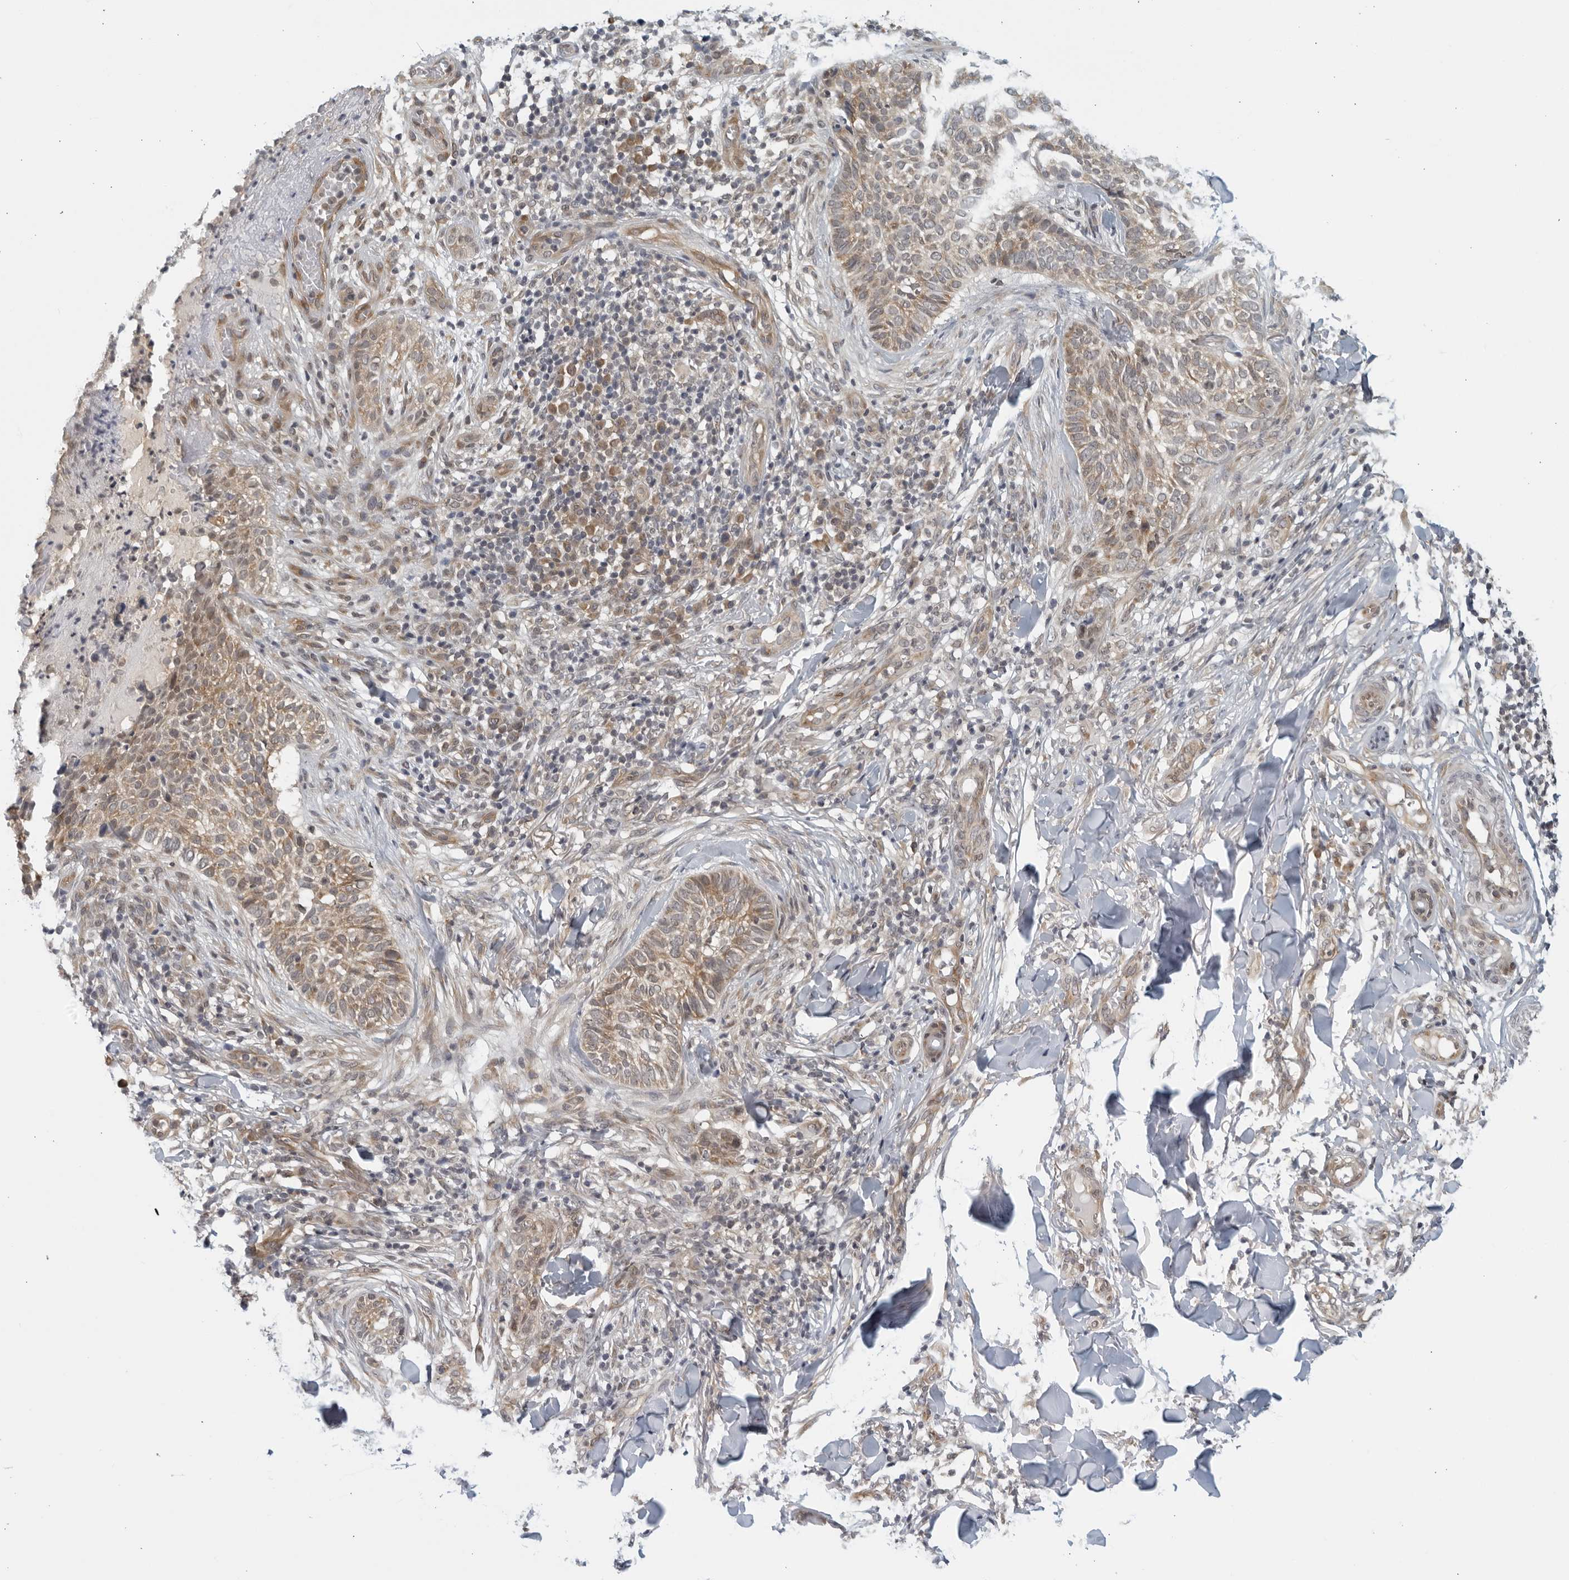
{"staining": {"intensity": "weak", "quantity": ">75%", "location": "cytoplasmic/membranous"}, "tissue": "skin cancer", "cell_type": "Tumor cells", "image_type": "cancer", "snomed": [{"axis": "morphology", "description": "Normal tissue, NOS"}, {"axis": "morphology", "description": "Basal cell carcinoma"}, {"axis": "topography", "description": "Skin"}], "caption": "Tumor cells show low levels of weak cytoplasmic/membranous expression in approximately >75% of cells in basal cell carcinoma (skin).", "gene": "RC3H1", "patient": {"sex": "male", "age": 67}}